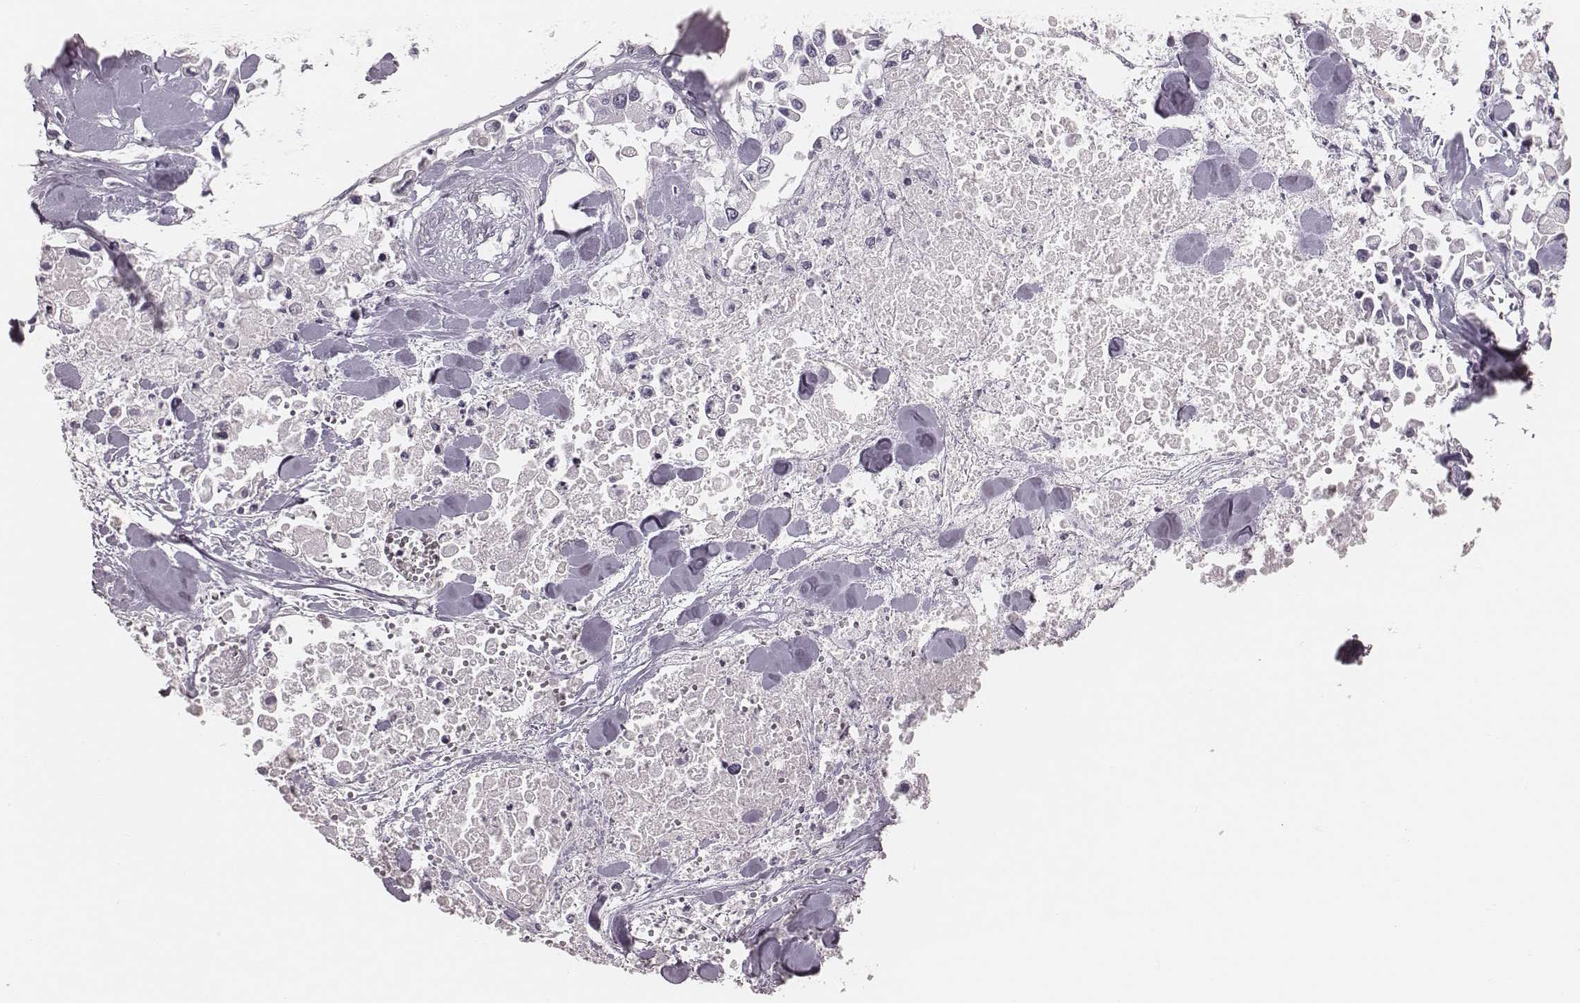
{"staining": {"intensity": "negative", "quantity": "none", "location": "none"}, "tissue": "pancreatic cancer", "cell_type": "Tumor cells", "image_type": "cancer", "snomed": [{"axis": "morphology", "description": "Adenocarcinoma, NOS"}, {"axis": "topography", "description": "Pancreas"}], "caption": "DAB immunohistochemical staining of human adenocarcinoma (pancreatic) exhibits no significant expression in tumor cells.", "gene": "S100Z", "patient": {"sex": "female", "age": 83}}